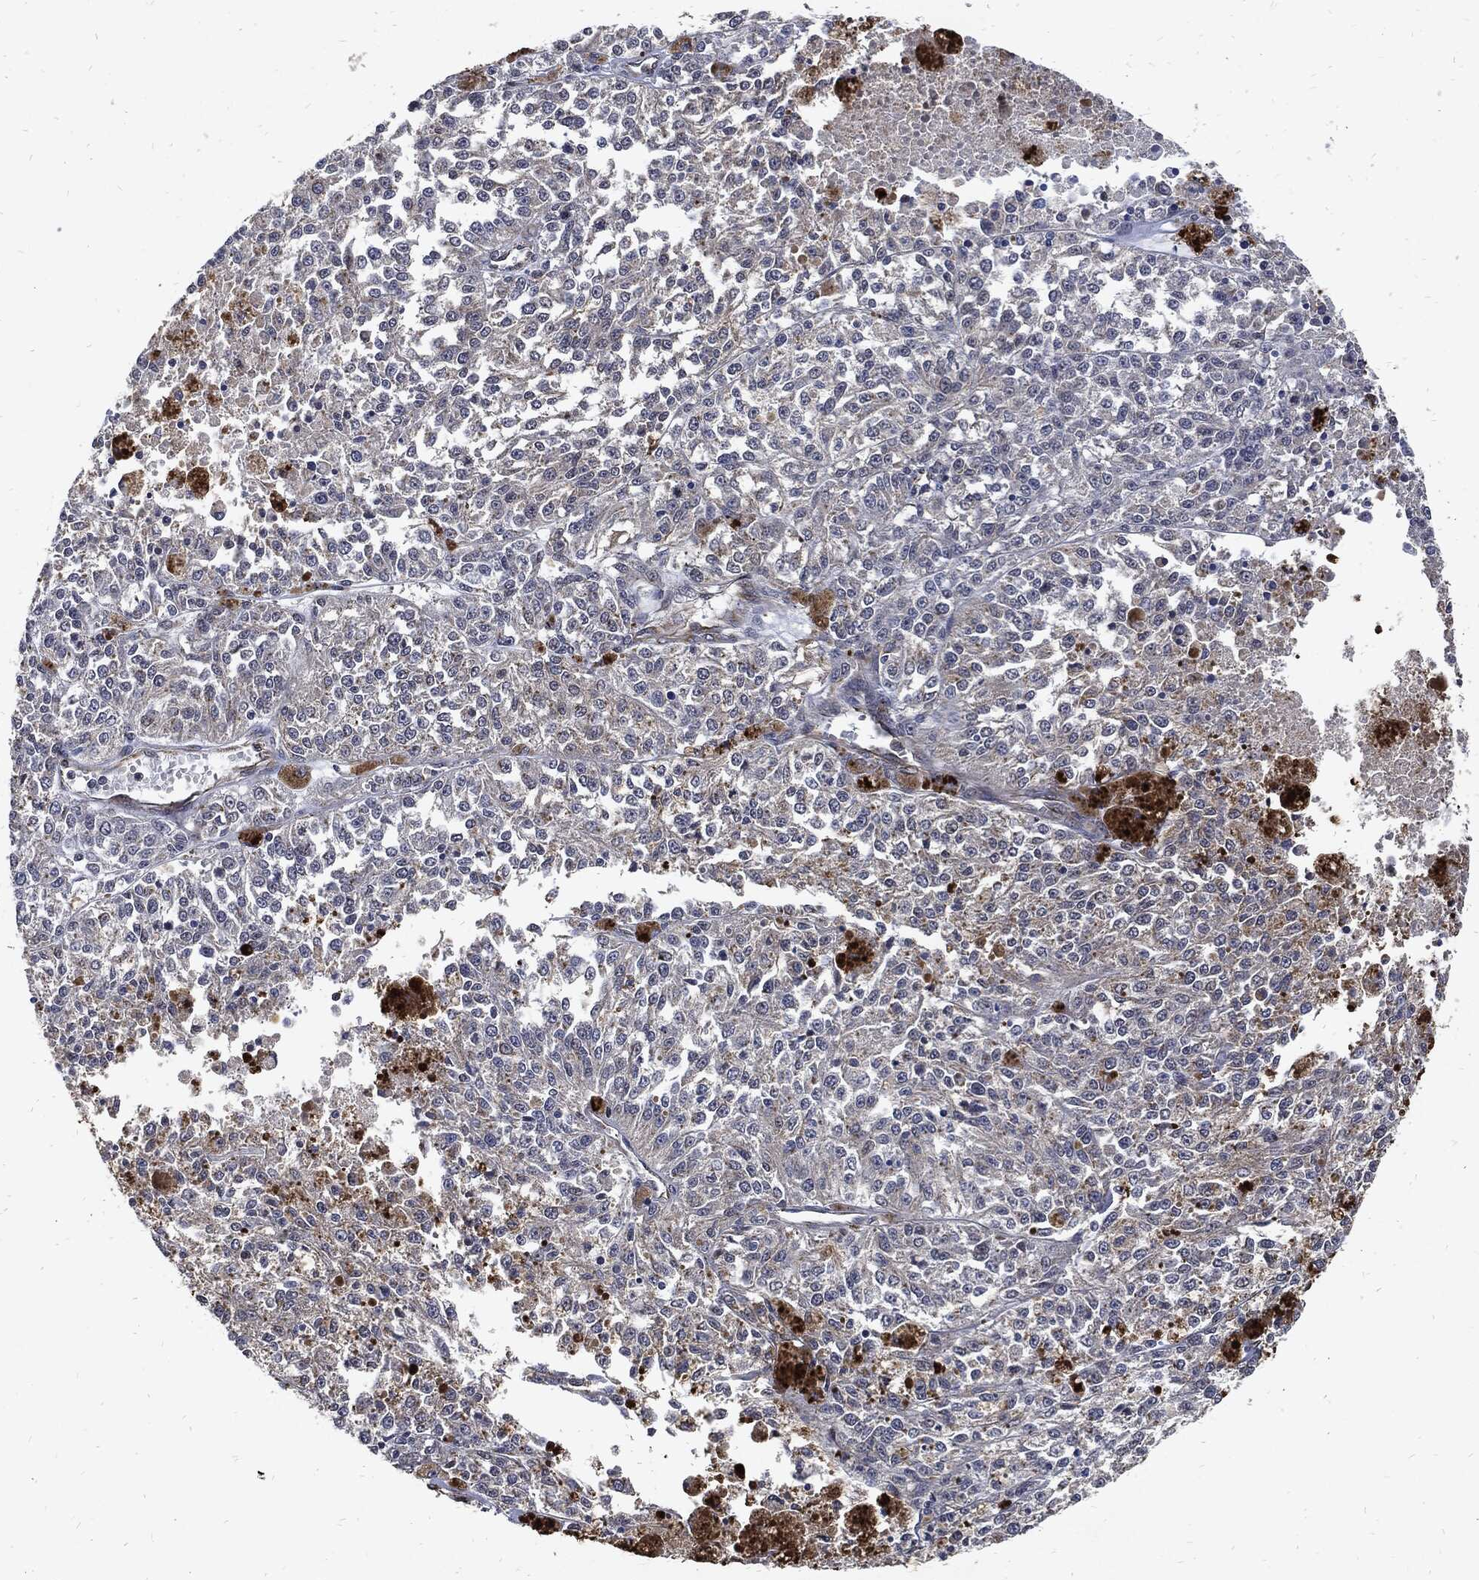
{"staining": {"intensity": "negative", "quantity": "none", "location": "none"}, "tissue": "melanoma", "cell_type": "Tumor cells", "image_type": "cancer", "snomed": [{"axis": "morphology", "description": "Malignant melanoma, Metastatic site"}, {"axis": "topography", "description": "Lymph node"}], "caption": "This micrograph is of melanoma stained with IHC to label a protein in brown with the nuclei are counter-stained blue. There is no positivity in tumor cells. The staining is performed using DAB (3,3'-diaminobenzidine) brown chromogen with nuclei counter-stained in using hematoxylin.", "gene": "DCTN1", "patient": {"sex": "female", "age": 64}}